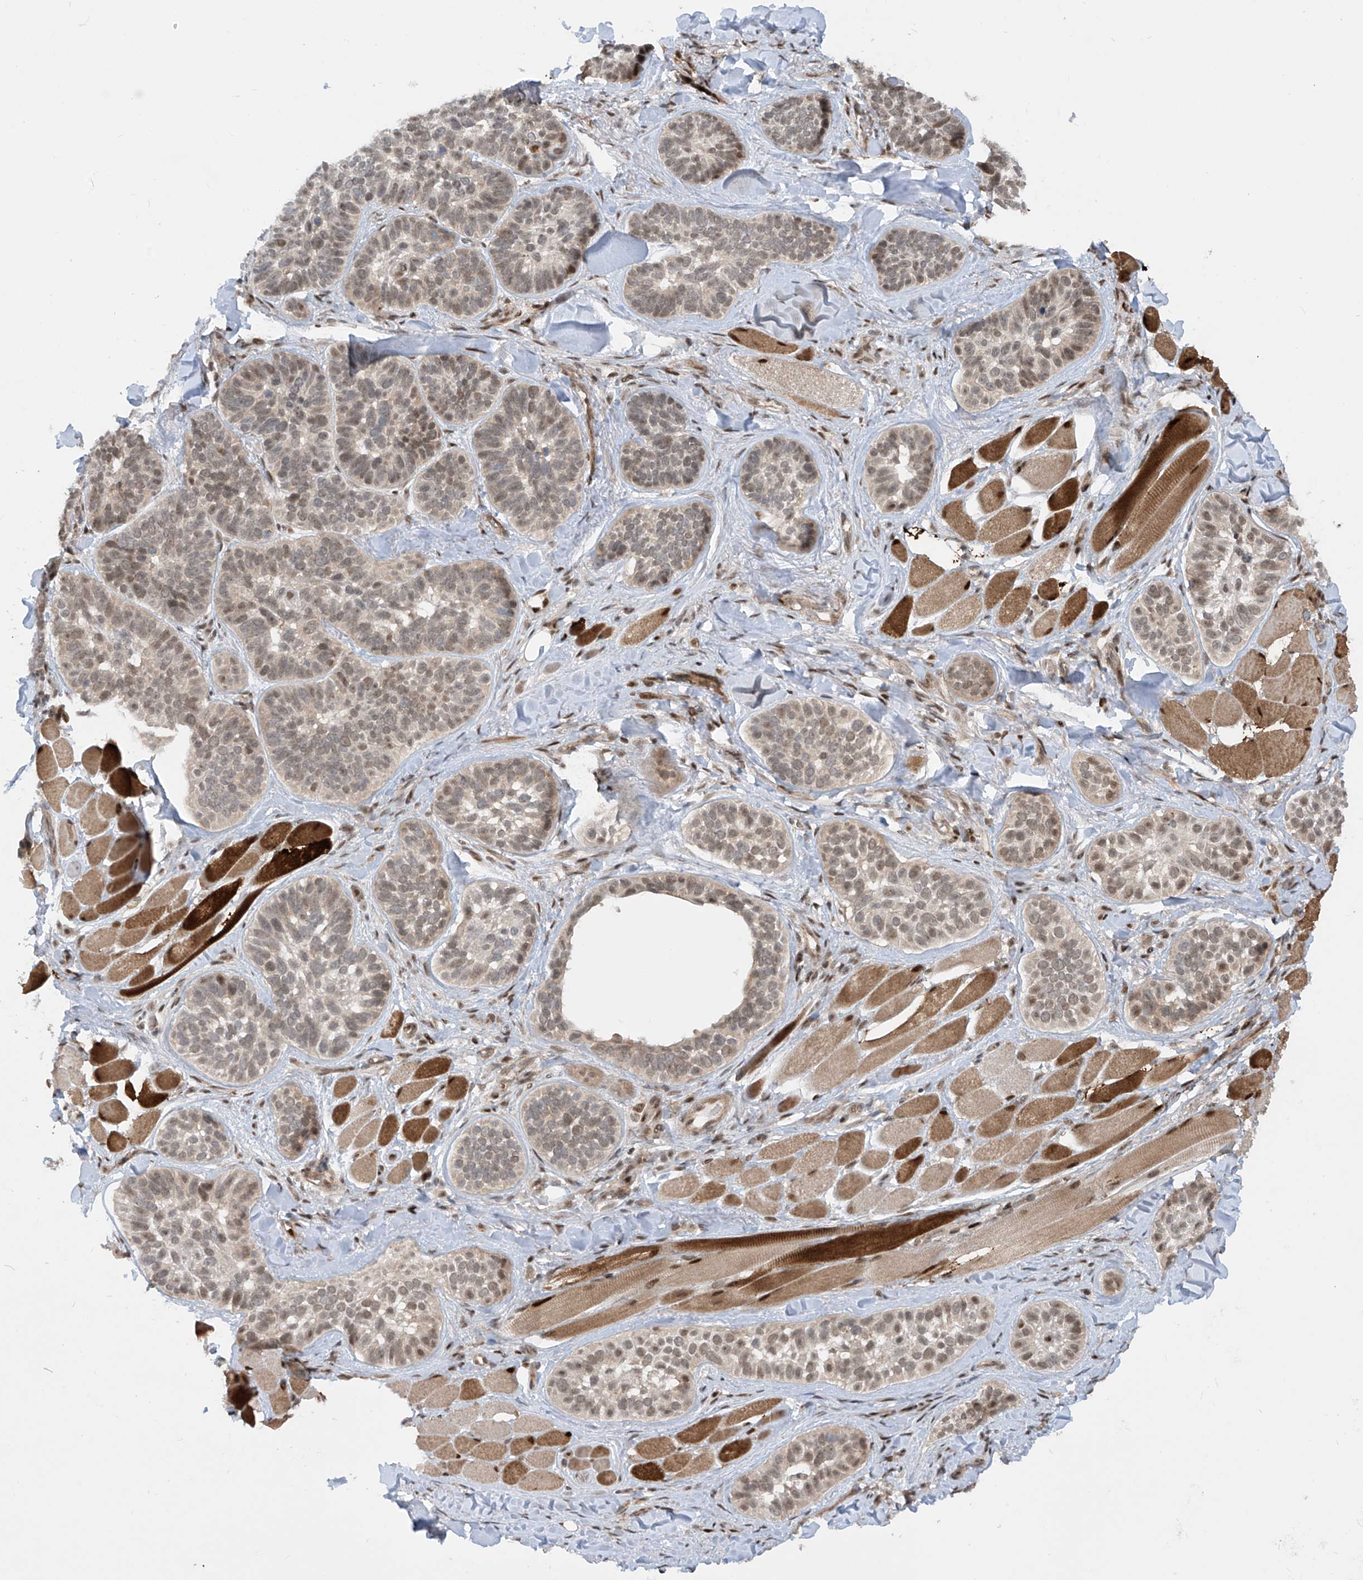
{"staining": {"intensity": "moderate", "quantity": "25%-75%", "location": "cytoplasmic/membranous,nuclear"}, "tissue": "skin cancer", "cell_type": "Tumor cells", "image_type": "cancer", "snomed": [{"axis": "morphology", "description": "Basal cell carcinoma"}, {"axis": "topography", "description": "Skin"}], "caption": "Skin cancer was stained to show a protein in brown. There is medium levels of moderate cytoplasmic/membranous and nuclear positivity in about 25%-75% of tumor cells.", "gene": "LAGE3", "patient": {"sex": "male", "age": 62}}